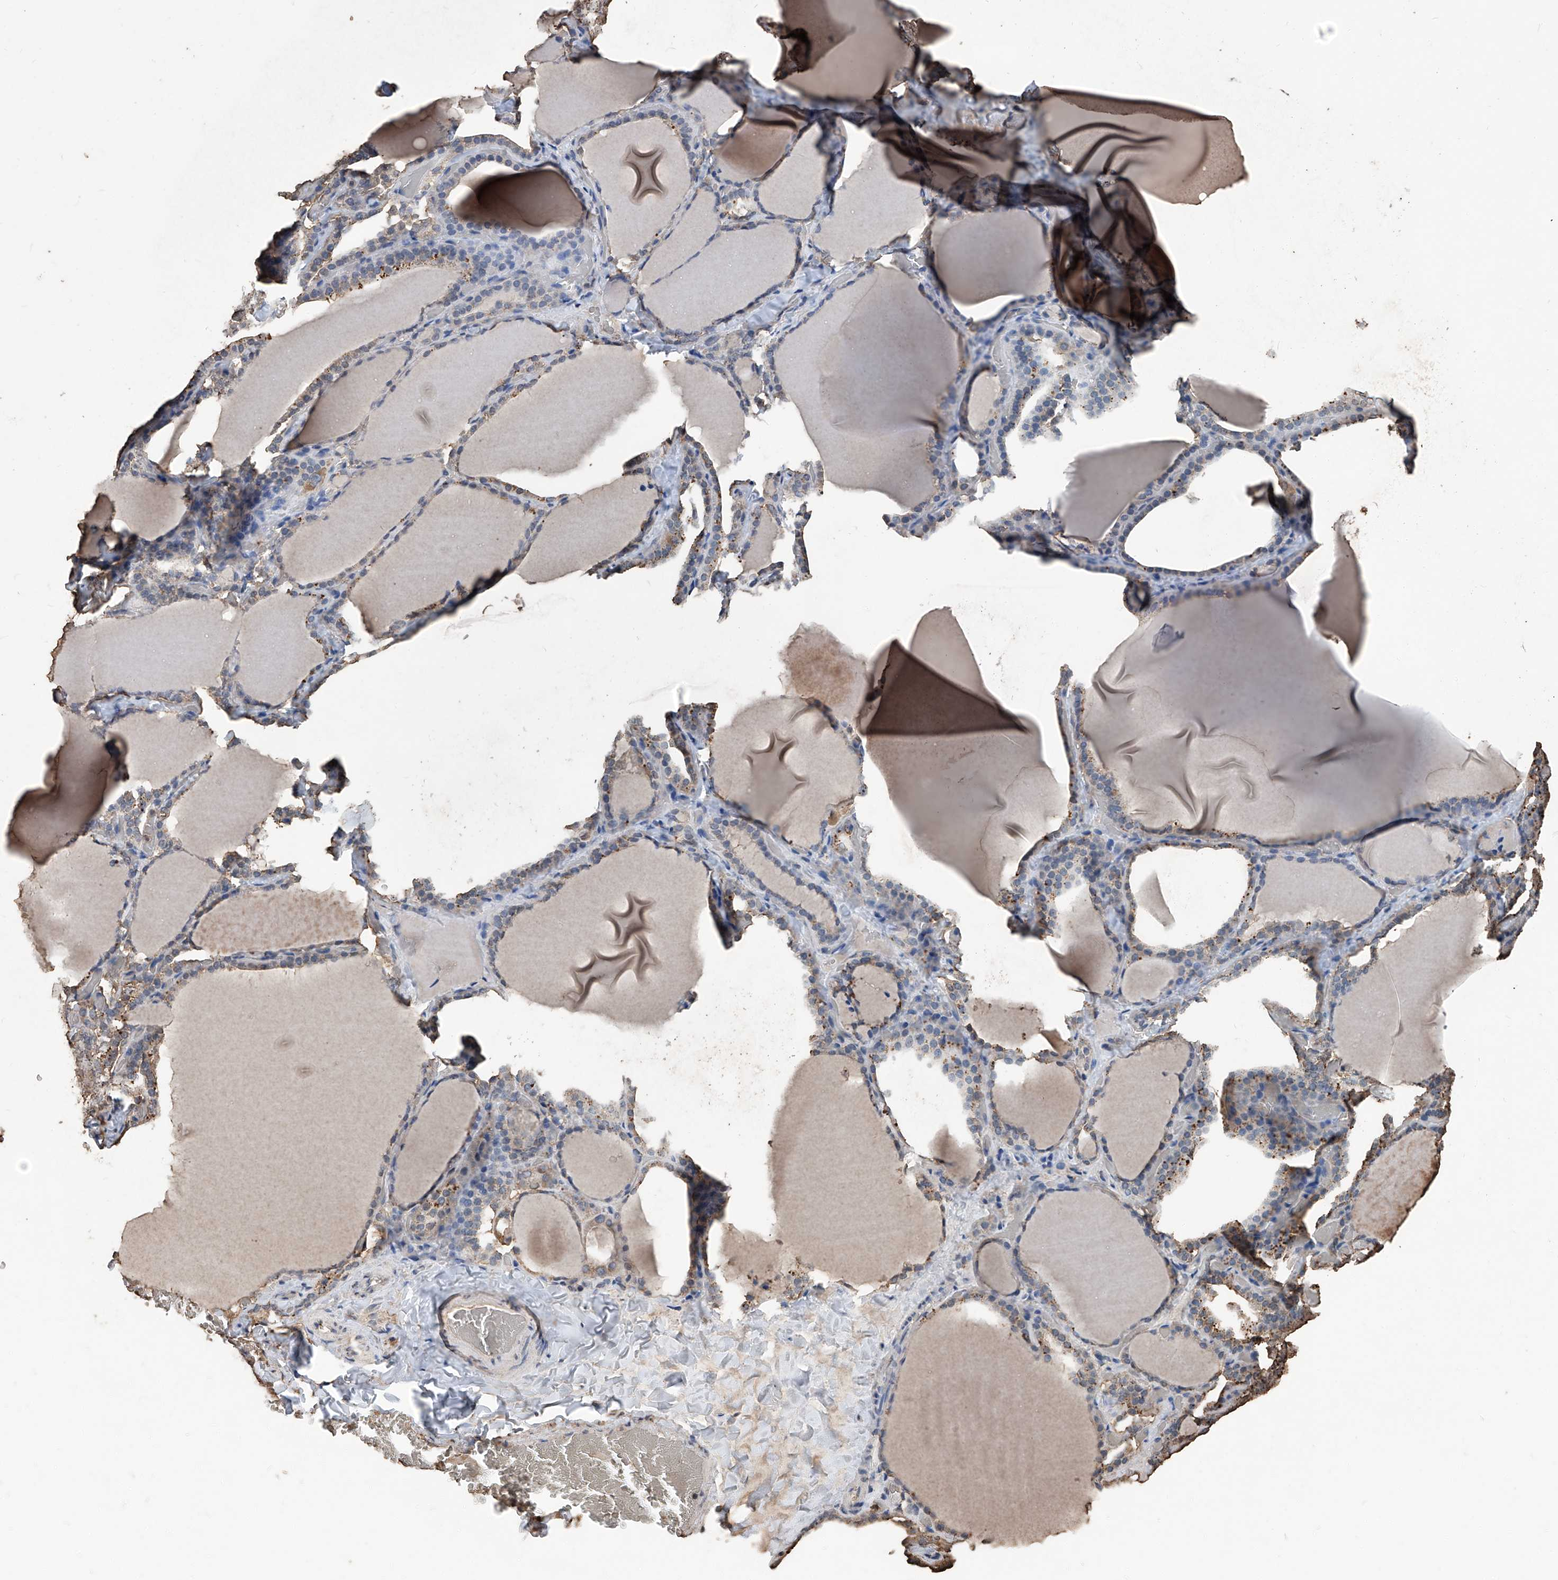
{"staining": {"intensity": "moderate", "quantity": ">75%", "location": "cytoplasmic/membranous"}, "tissue": "thyroid gland", "cell_type": "Glandular cells", "image_type": "normal", "snomed": [{"axis": "morphology", "description": "Normal tissue, NOS"}, {"axis": "topography", "description": "Thyroid gland"}], "caption": "Human thyroid gland stained with a brown dye reveals moderate cytoplasmic/membranous positive positivity in approximately >75% of glandular cells.", "gene": "STARD7", "patient": {"sex": "female", "age": 22}}